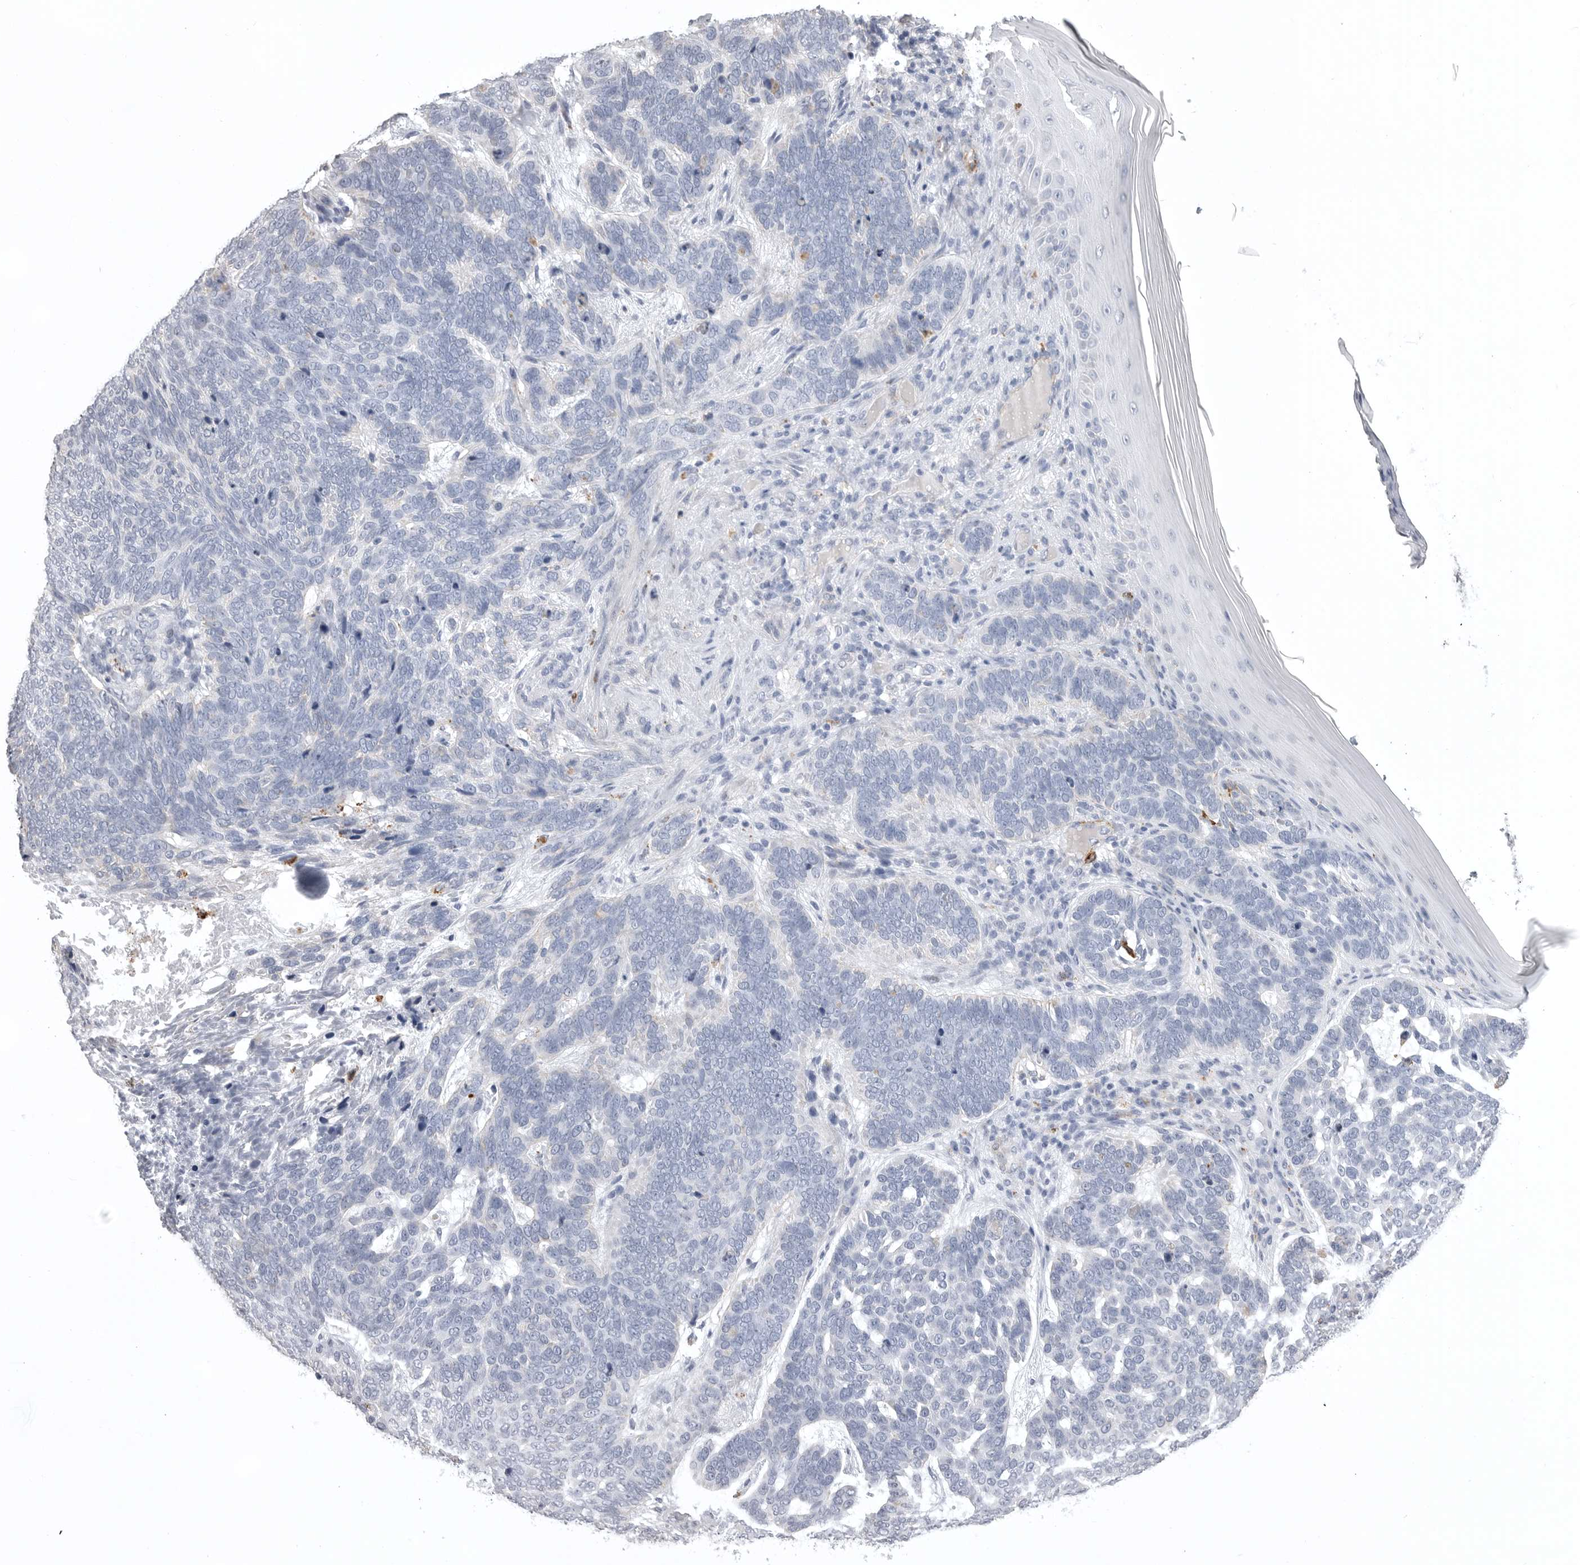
{"staining": {"intensity": "negative", "quantity": "none", "location": "none"}, "tissue": "skin cancer", "cell_type": "Tumor cells", "image_type": "cancer", "snomed": [{"axis": "morphology", "description": "Basal cell carcinoma"}, {"axis": "topography", "description": "Skin"}], "caption": "The photomicrograph shows no significant expression in tumor cells of skin cancer.", "gene": "AOC3", "patient": {"sex": "female", "age": 85}}